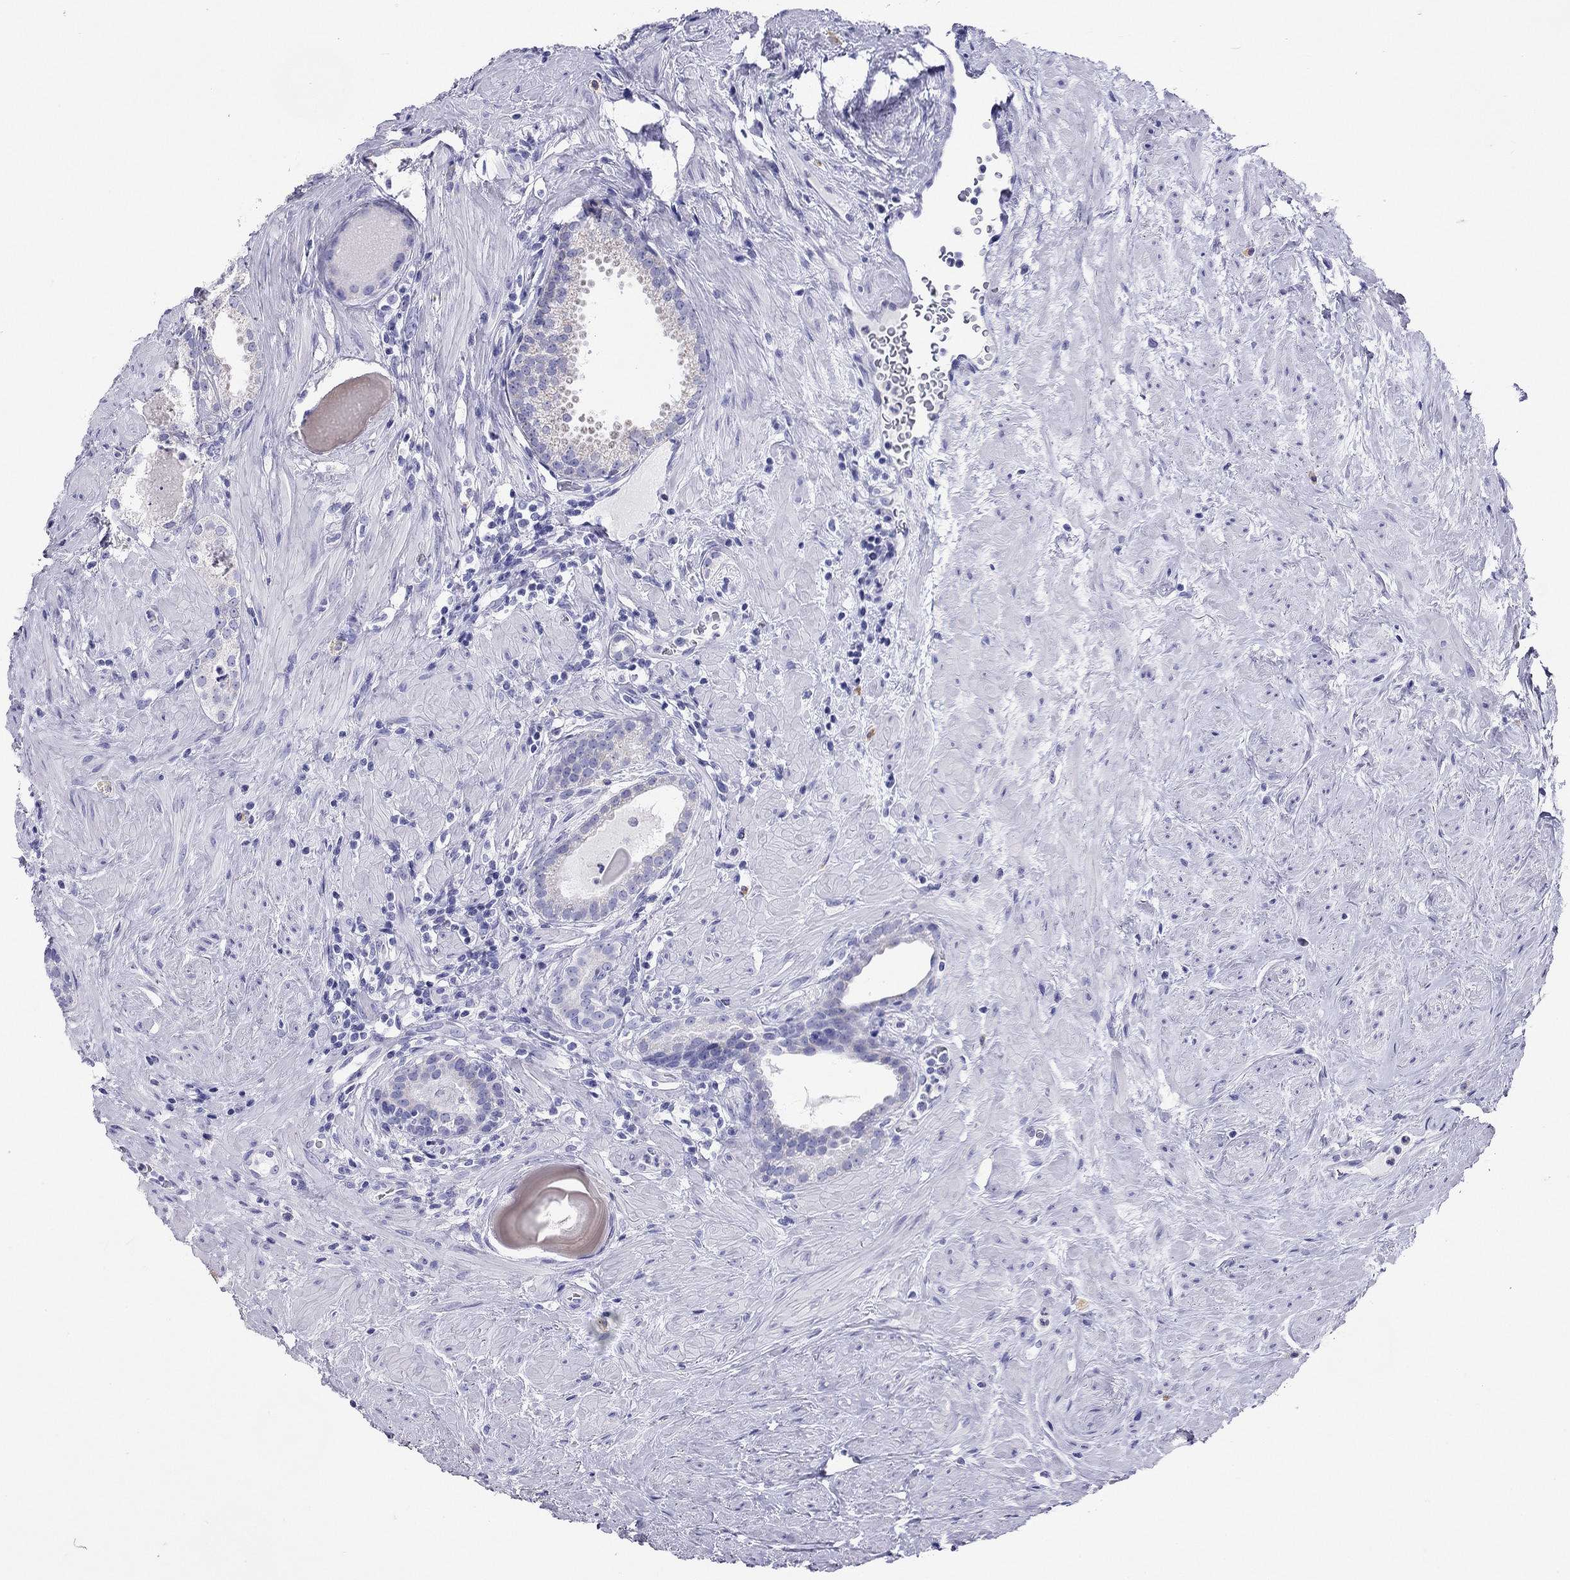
{"staining": {"intensity": "negative", "quantity": "none", "location": "none"}, "tissue": "prostate cancer", "cell_type": "Tumor cells", "image_type": "cancer", "snomed": [{"axis": "morphology", "description": "Adenocarcinoma, NOS"}, {"axis": "morphology", "description": "Adenocarcinoma, High grade"}, {"axis": "topography", "description": "Prostate"}], "caption": "This is a micrograph of IHC staining of prostate adenocarcinoma, which shows no staining in tumor cells.", "gene": "DPY19L2", "patient": {"sex": "male", "age": 64}}